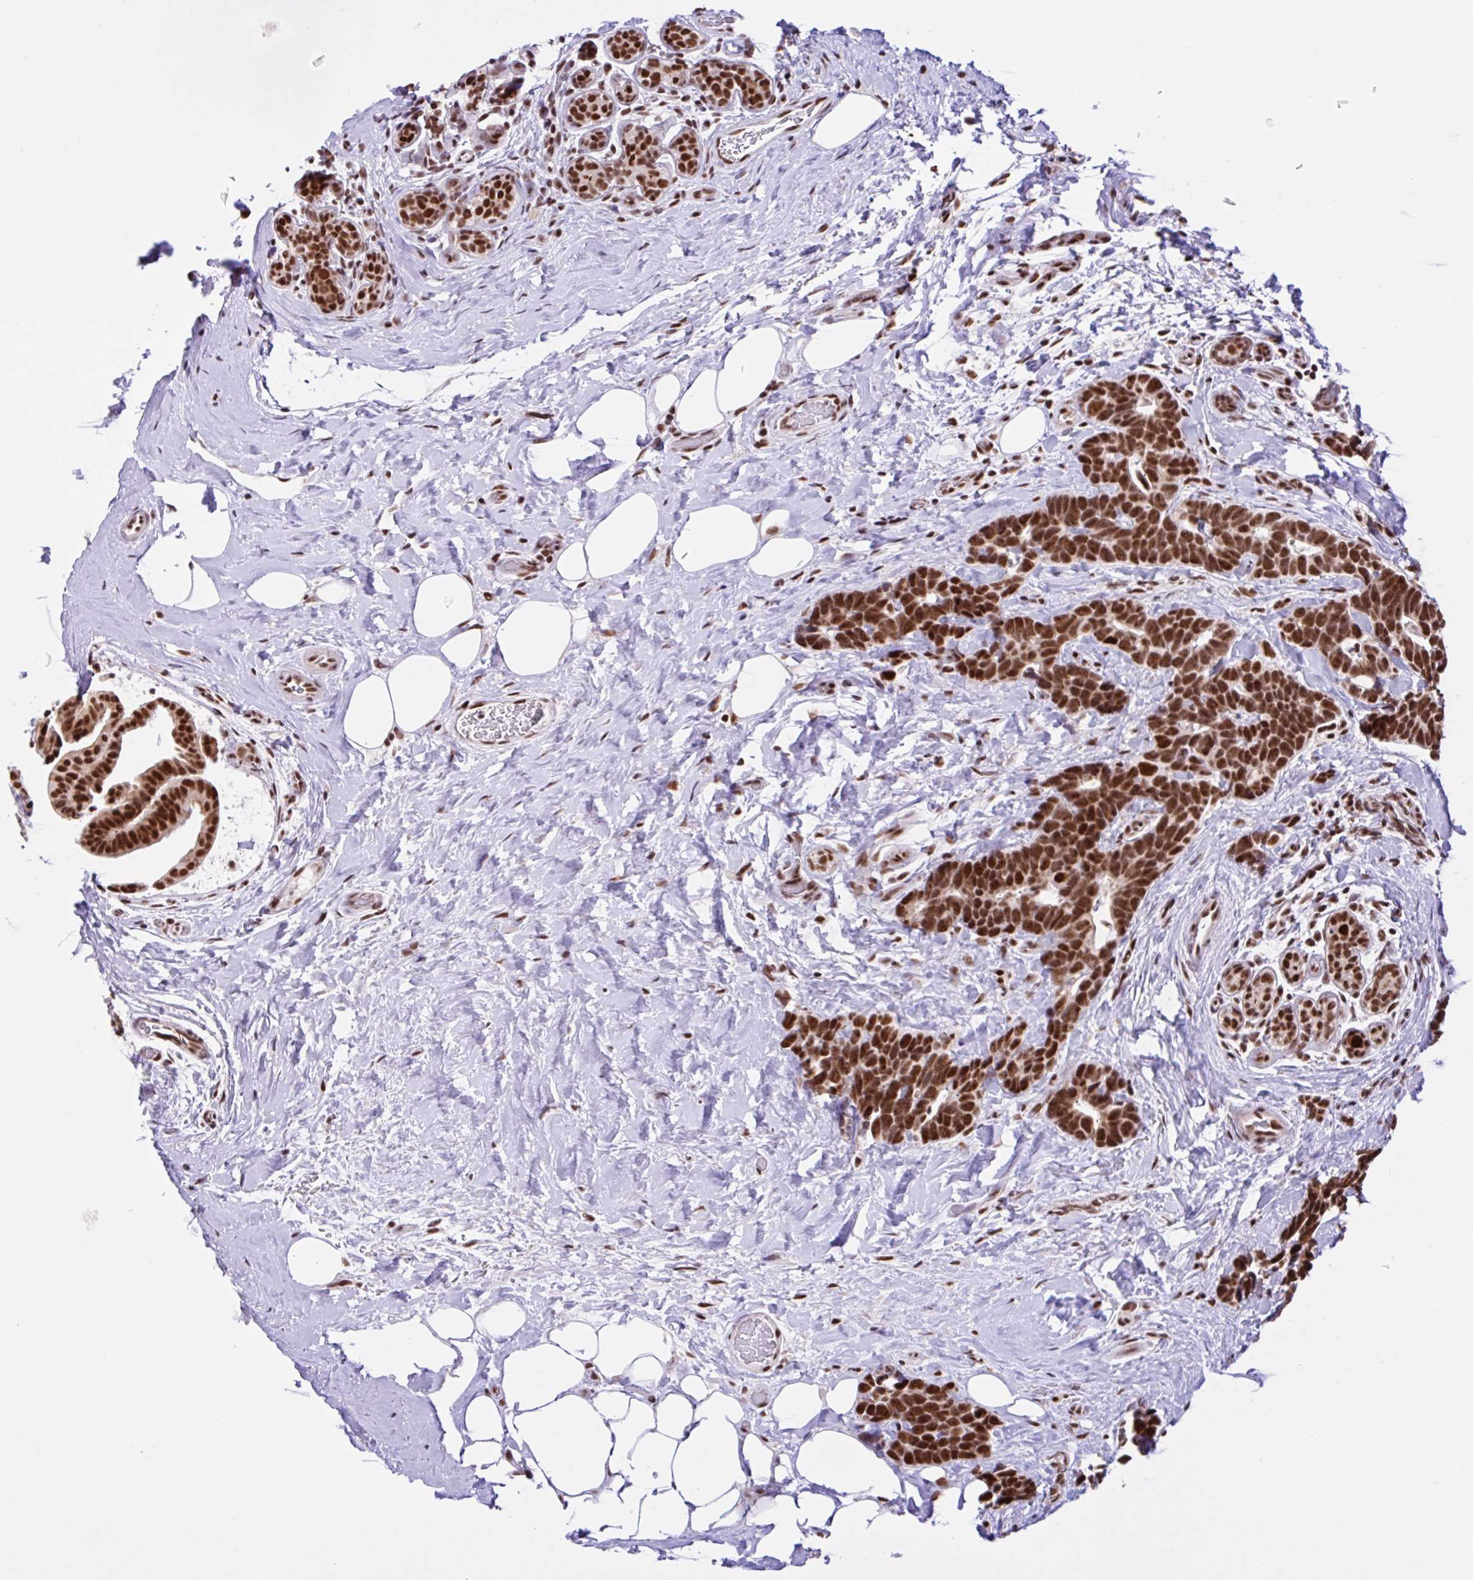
{"staining": {"intensity": "strong", "quantity": ">75%", "location": "nuclear"}, "tissue": "breast cancer", "cell_type": "Tumor cells", "image_type": "cancer", "snomed": [{"axis": "morphology", "description": "Duct carcinoma"}, {"axis": "topography", "description": "Breast"}], "caption": "Immunohistochemistry of invasive ductal carcinoma (breast) shows high levels of strong nuclear staining in about >75% of tumor cells.", "gene": "CCDC12", "patient": {"sex": "female", "age": 71}}